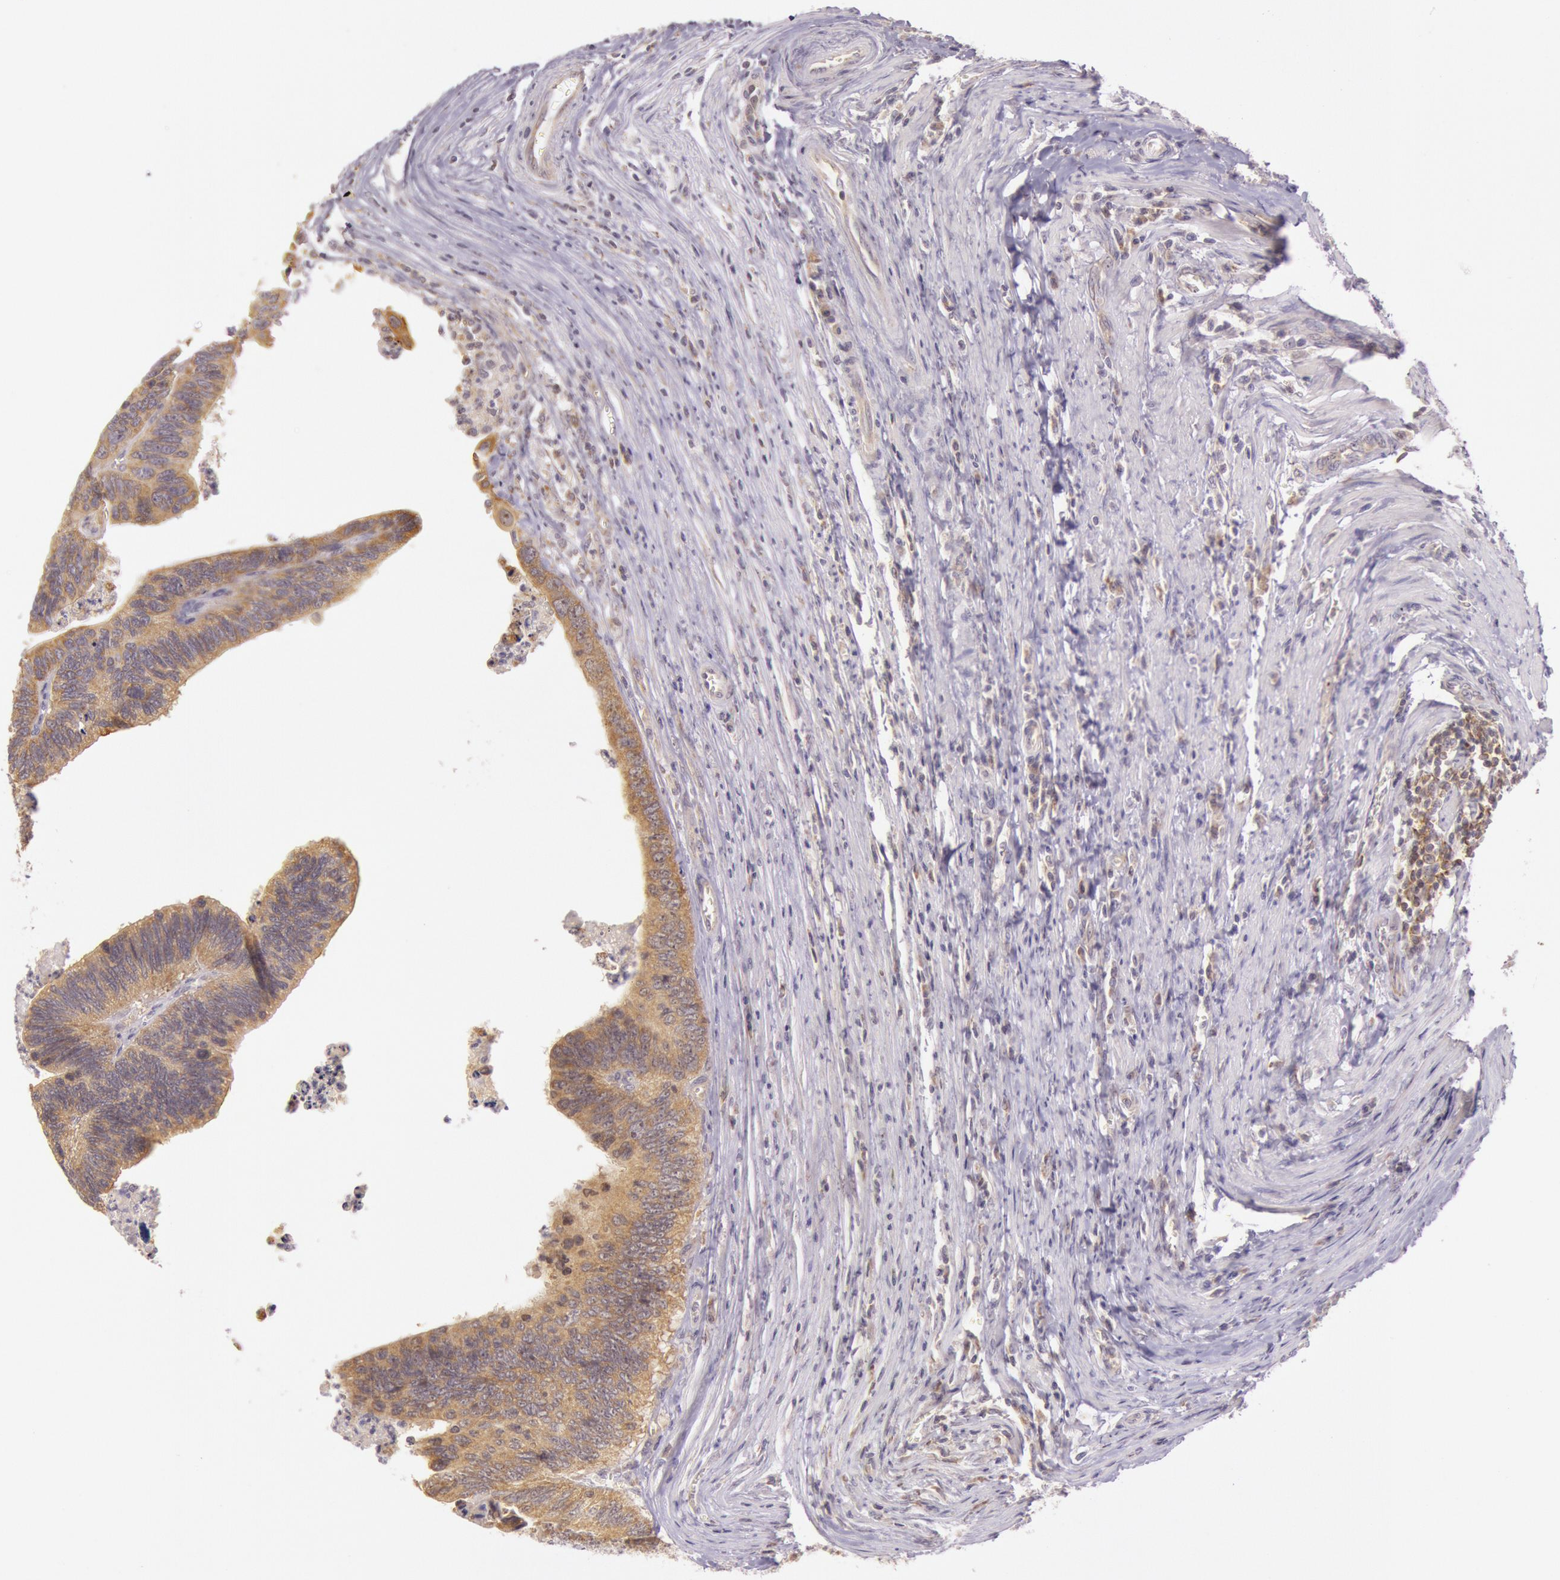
{"staining": {"intensity": "moderate", "quantity": ">75%", "location": "cytoplasmic/membranous,nuclear"}, "tissue": "colorectal cancer", "cell_type": "Tumor cells", "image_type": "cancer", "snomed": [{"axis": "morphology", "description": "Adenocarcinoma, NOS"}, {"axis": "topography", "description": "Colon"}], "caption": "Immunohistochemistry (IHC) (DAB (3,3'-diaminobenzidine)) staining of colorectal cancer (adenocarcinoma) shows moderate cytoplasmic/membranous and nuclear protein expression in about >75% of tumor cells.", "gene": "CDK16", "patient": {"sex": "male", "age": 72}}